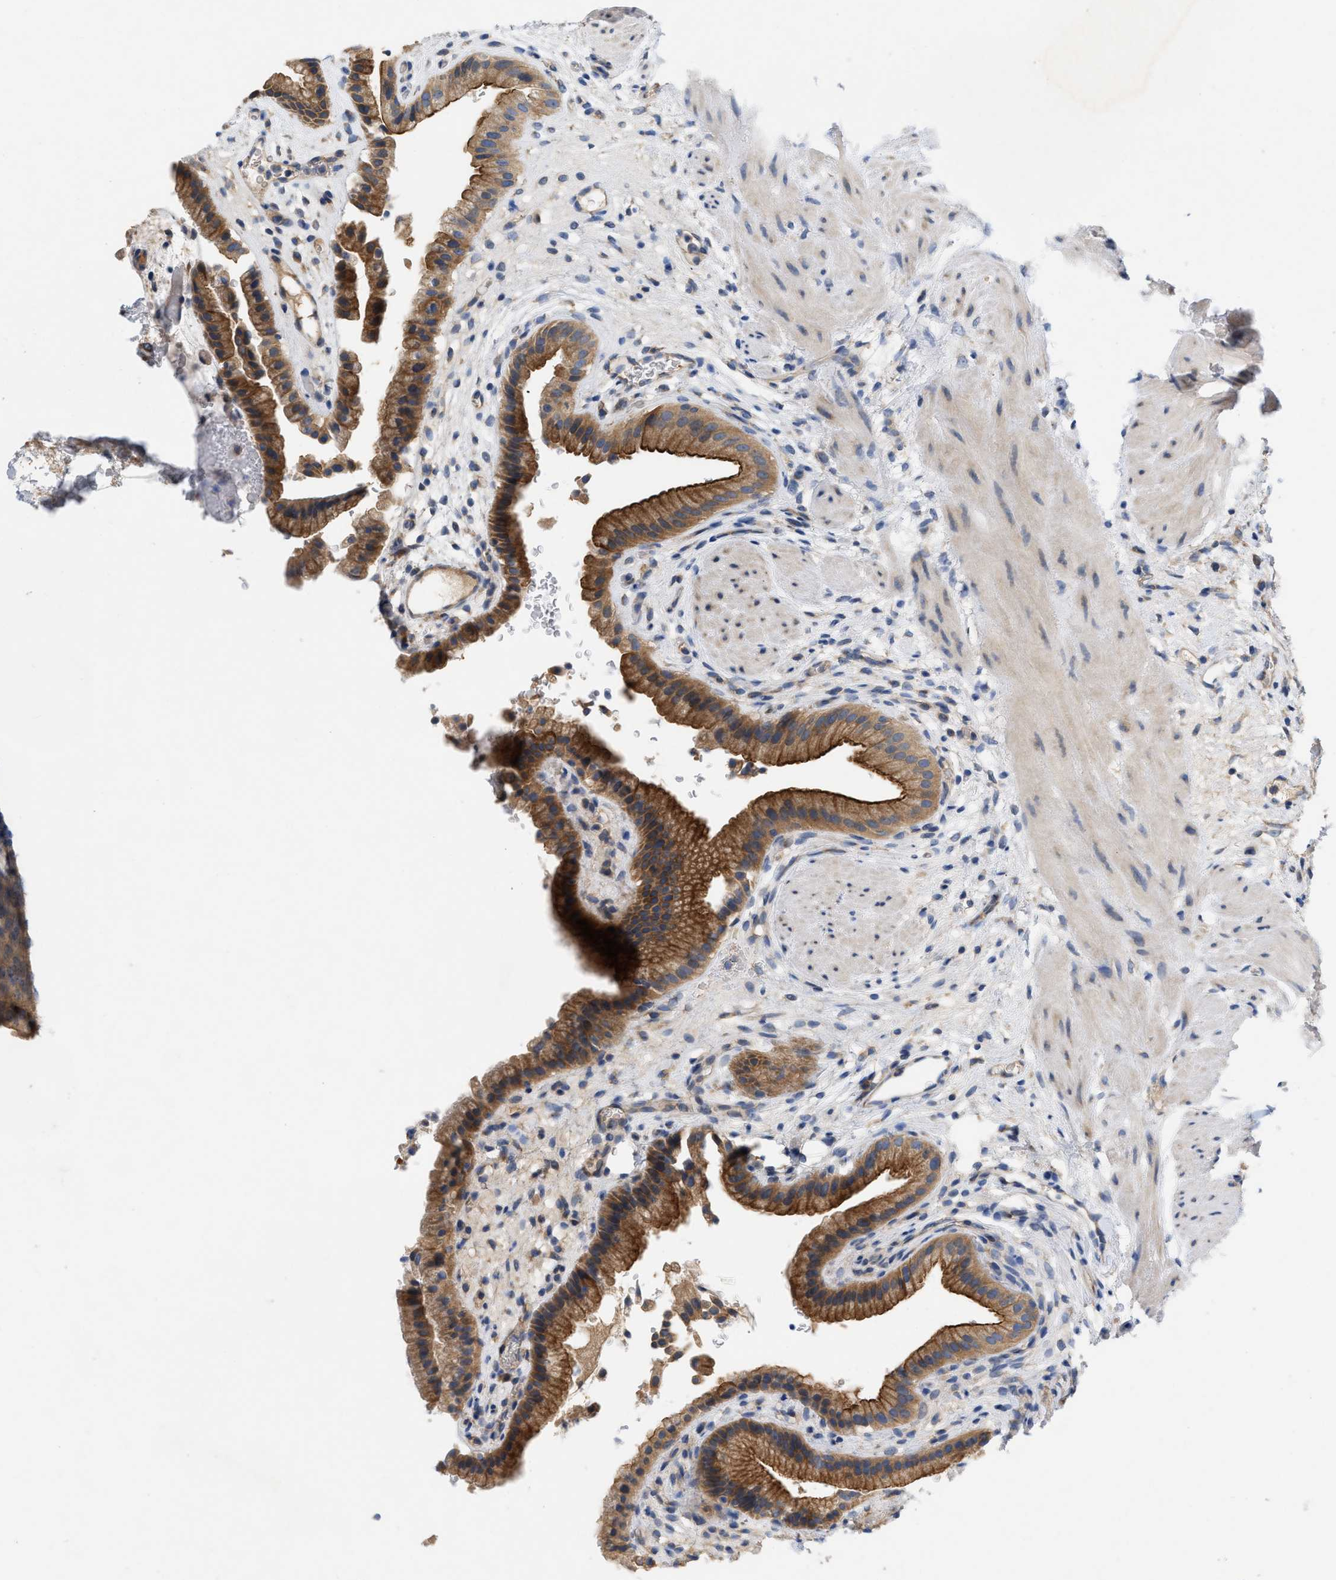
{"staining": {"intensity": "strong", "quantity": ">75%", "location": "cytoplasmic/membranous"}, "tissue": "gallbladder", "cell_type": "Glandular cells", "image_type": "normal", "snomed": [{"axis": "morphology", "description": "Normal tissue, NOS"}, {"axis": "topography", "description": "Gallbladder"}], "caption": "This photomicrograph demonstrates immunohistochemistry (IHC) staining of normal gallbladder, with high strong cytoplasmic/membranous positivity in about >75% of glandular cells.", "gene": "TMEM131", "patient": {"sex": "male", "age": 49}}